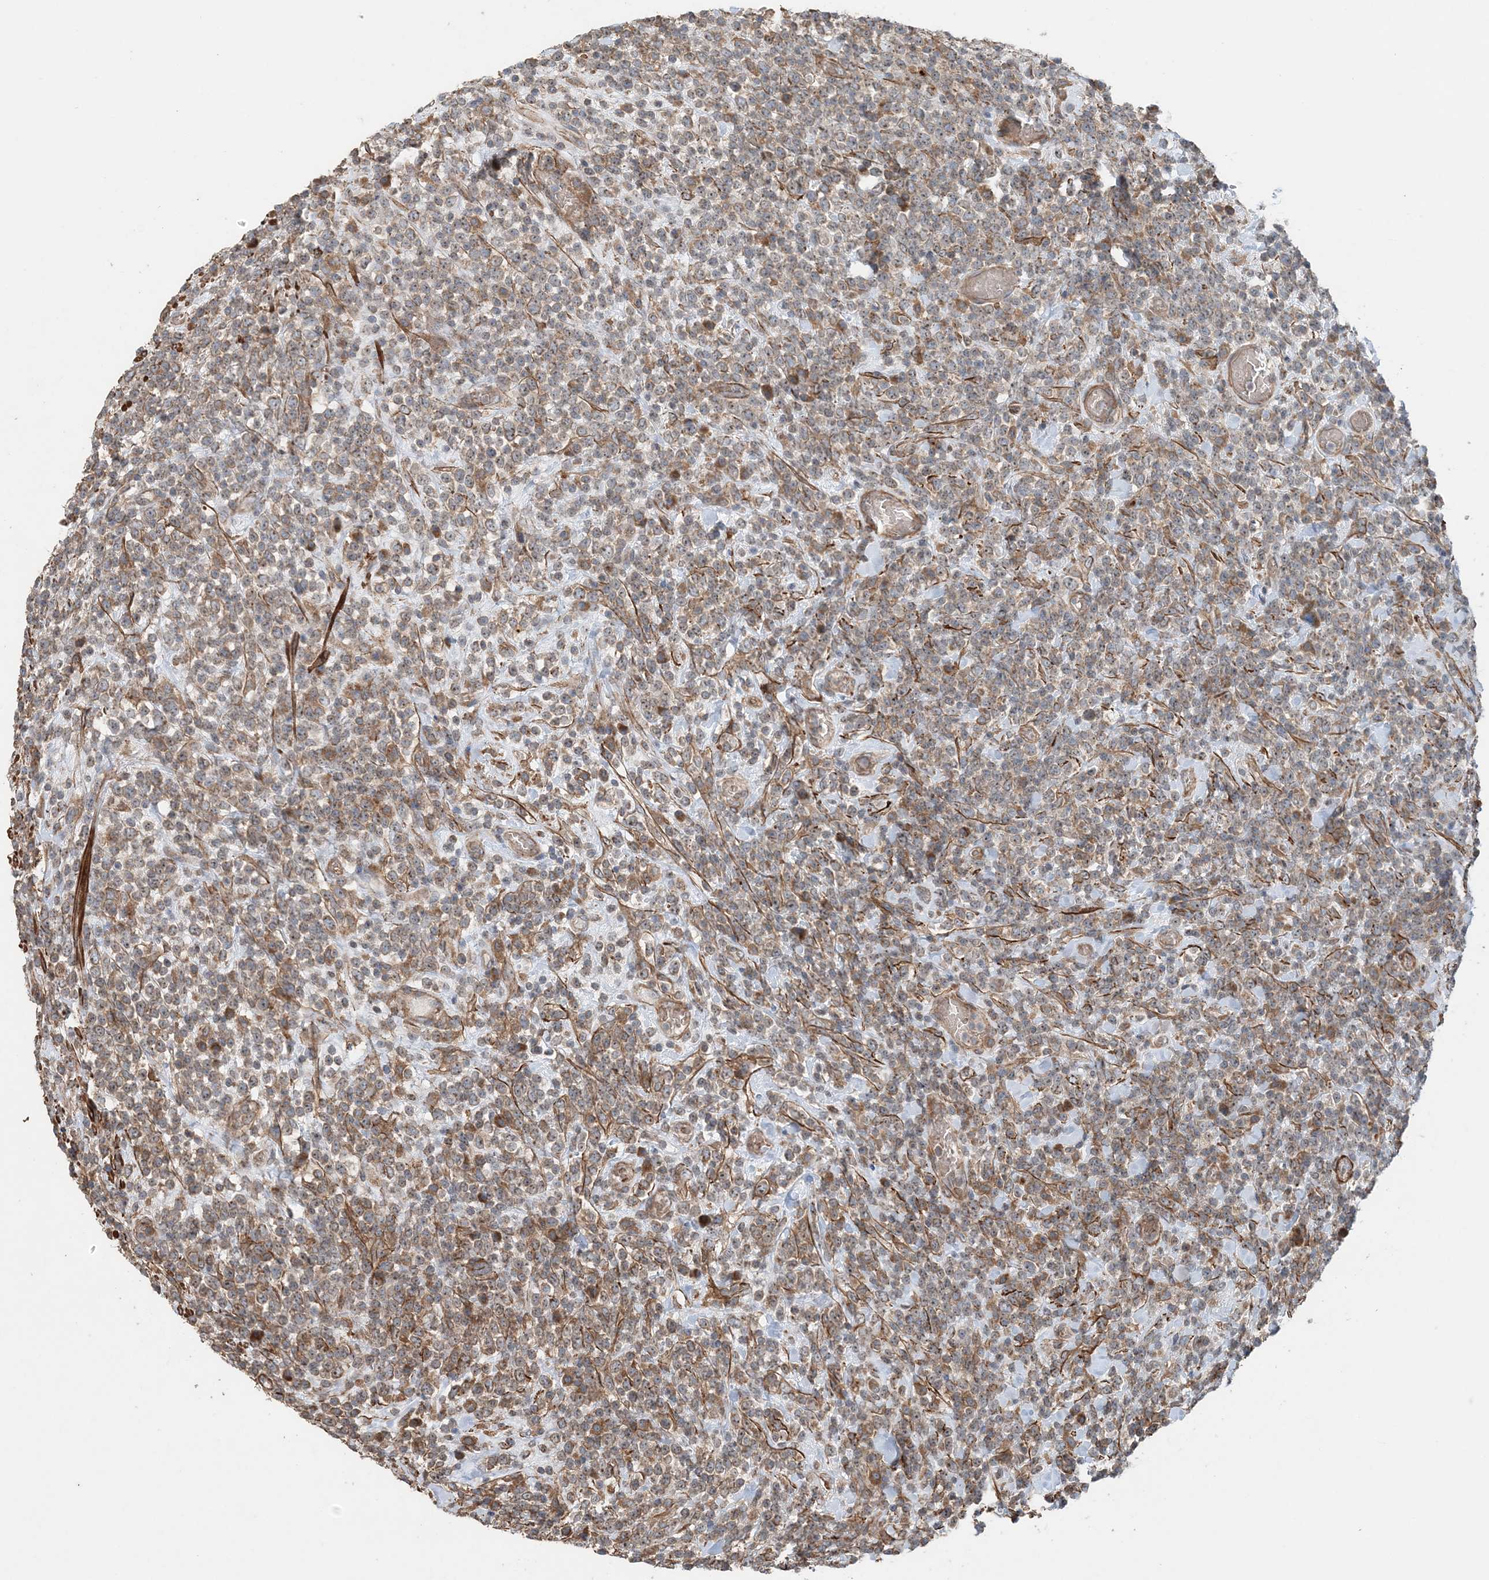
{"staining": {"intensity": "moderate", "quantity": ">75%", "location": "cytoplasmic/membranous,nuclear"}, "tissue": "lymphoma", "cell_type": "Tumor cells", "image_type": "cancer", "snomed": [{"axis": "morphology", "description": "Malignant lymphoma, non-Hodgkin's type, High grade"}, {"axis": "topography", "description": "Colon"}], "caption": "IHC (DAB) staining of human high-grade malignant lymphoma, non-Hodgkin's type displays moderate cytoplasmic/membranous and nuclear protein positivity in about >75% of tumor cells. (DAB (3,3'-diaminobenzidine) = brown stain, brightfield microscopy at high magnification).", "gene": "TTI1", "patient": {"sex": "female", "age": 53}}